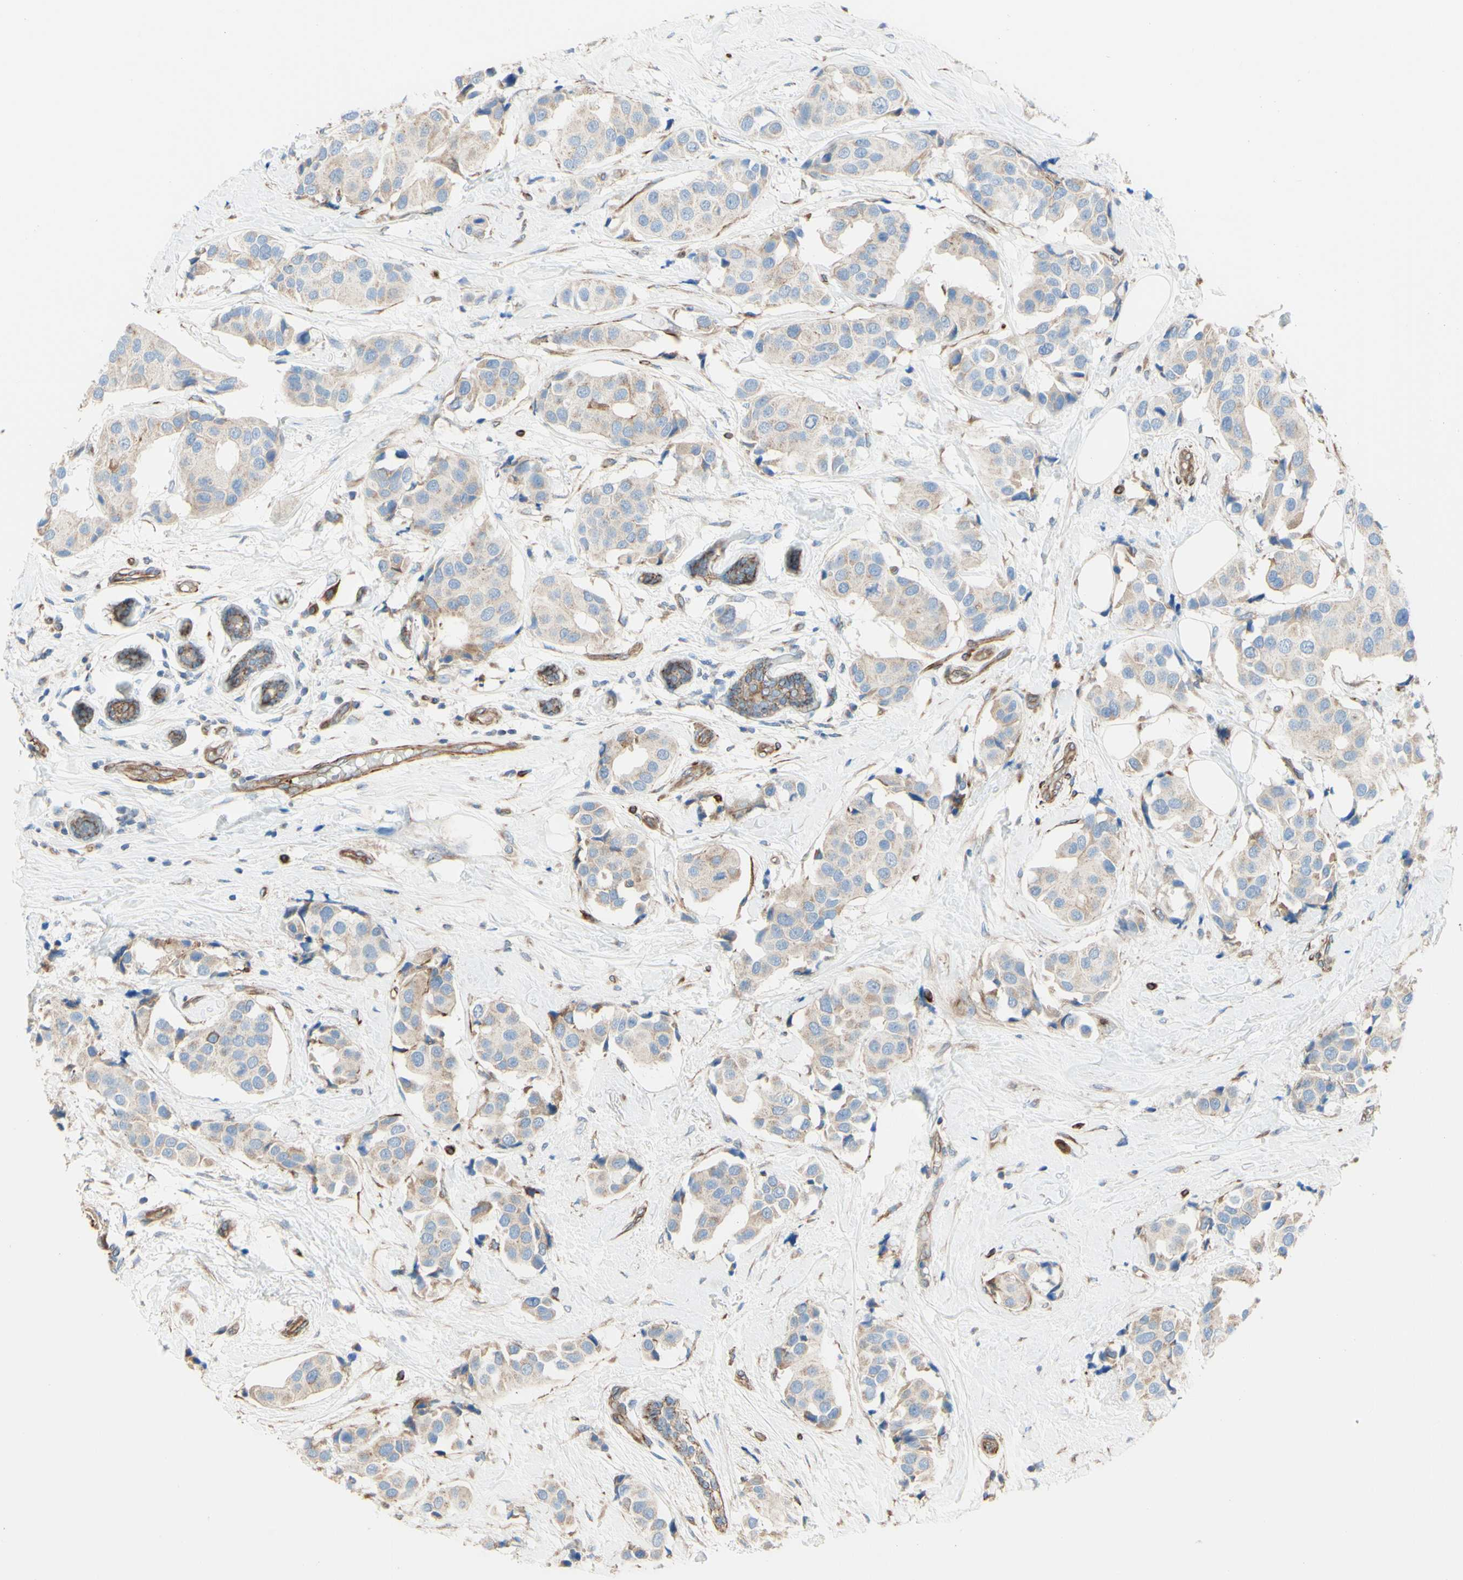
{"staining": {"intensity": "weak", "quantity": ">75%", "location": "cytoplasmic/membranous"}, "tissue": "breast cancer", "cell_type": "Tumor cells", "image_type": "cancer", "snomed": [{"axis": "morphology", "description": "Normal tissue, NOS"}, {"axis": "morphology", "description": "Duct carcinoma"}, {"axis": "topography", "description": "Breast"}], "caption": "Protein analysis of breast cancer (infiltrating ductal carcinoma) tissue shows weak cytoplasmic/membranous positivity in approximately >75% of tumor cells. Immunohistochemistry stains the protein of interest in brown and the nuclei are stained blue.", "gene": "ENDOD1", "patient": {"sex": "female", "age": 39}}